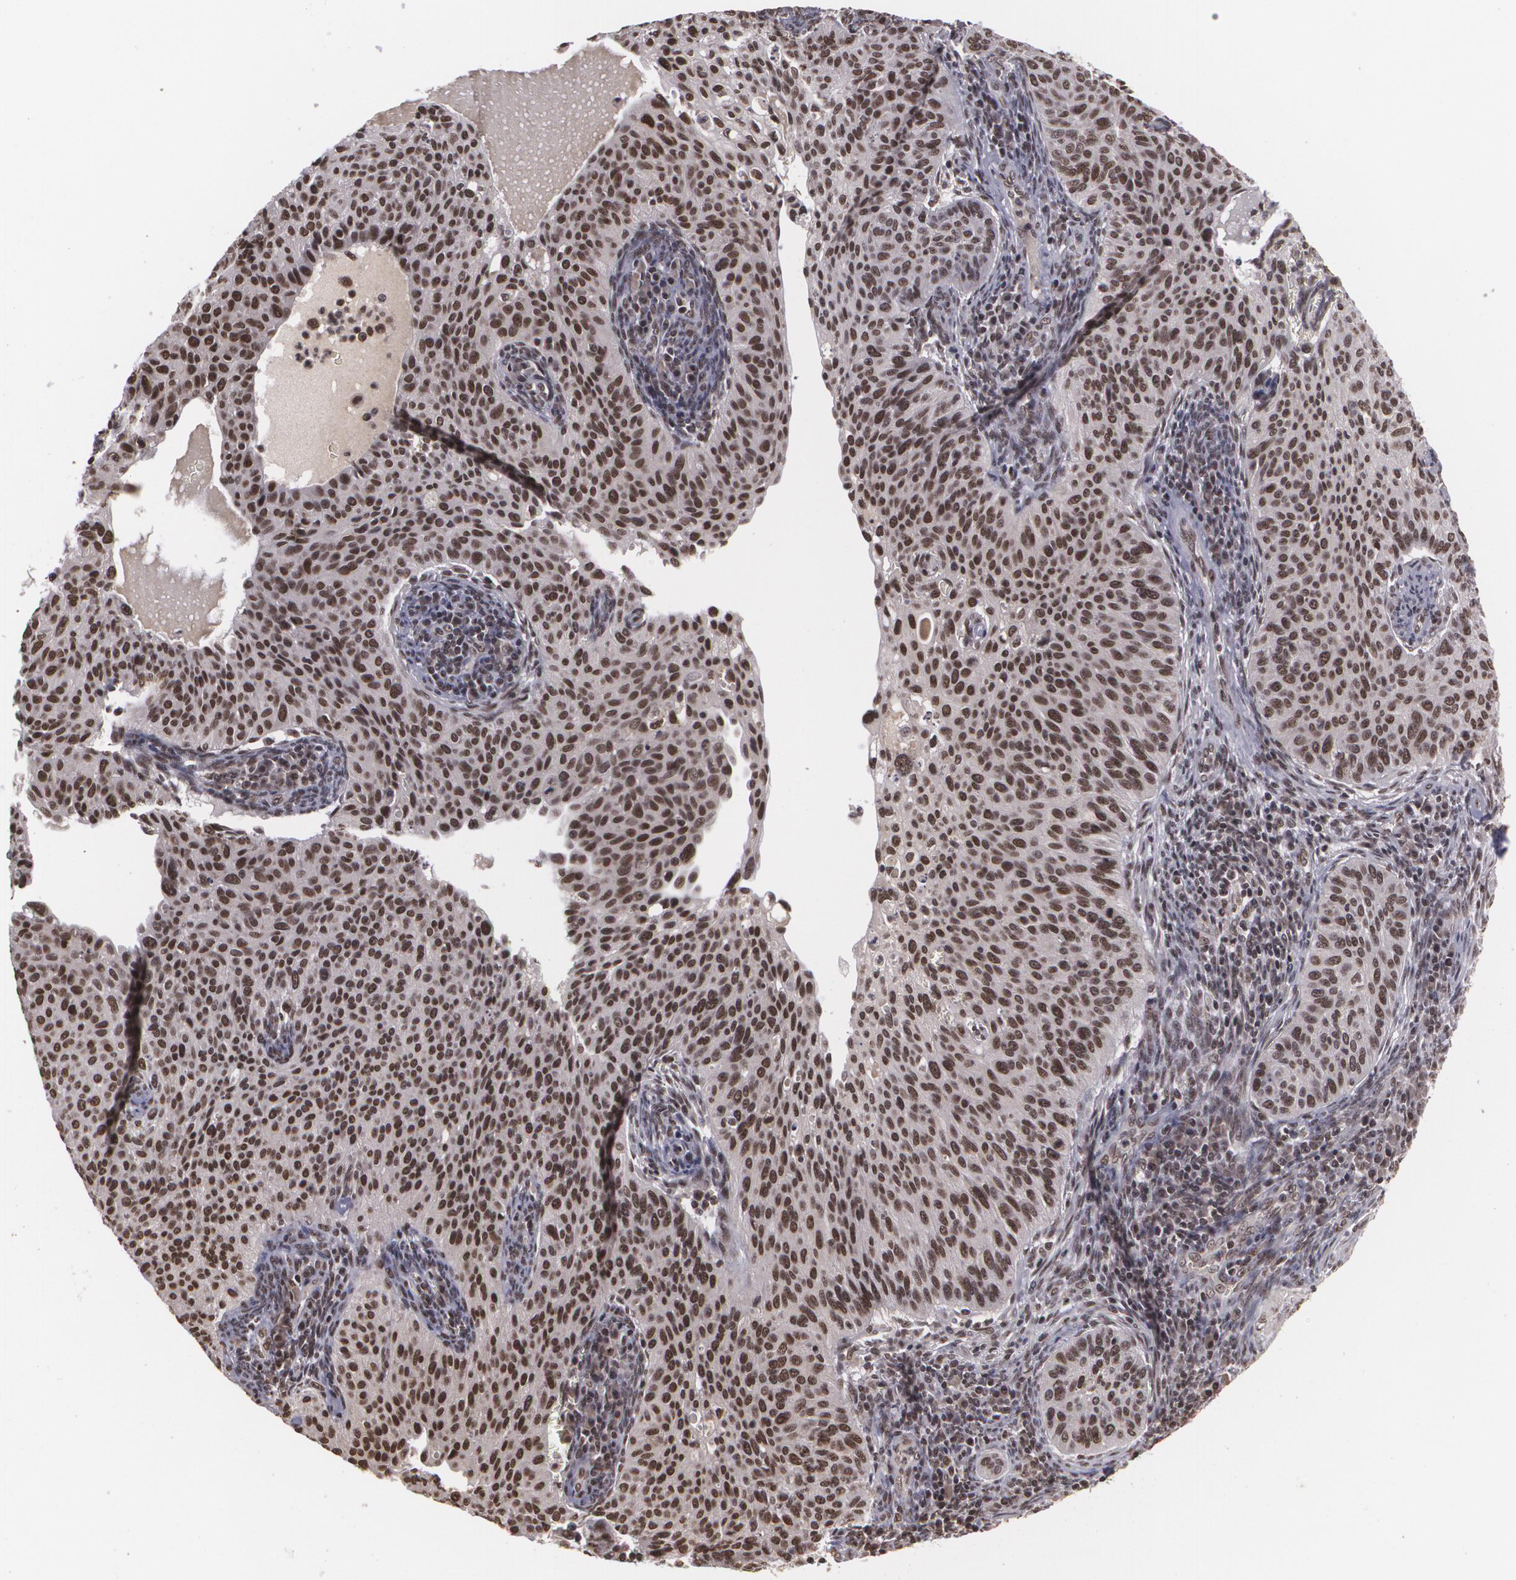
{"staining": {"intensity": "strong", "quantity": ">75%", "location": "nuclear"}, "tissue": "cervical cancer", "cell_type": "Tumor cells", "image_type": "cancer", "snomed": [{"axis": "morphology", "description": "Adenocarcinoma, NOS"}, {"axis": "topography", "description": "Cervix"}], "caption": "IHC of cervical cancer displays high levels of strong nuclear positivity in about >75% of tumor cells. The staining is performed using DAB brown chromogen to label protein expression. The nuclei are counter-stained blue using hematoxylin.", "gene": "RXRB", "patient": {"sex": "female", "age": 29}}